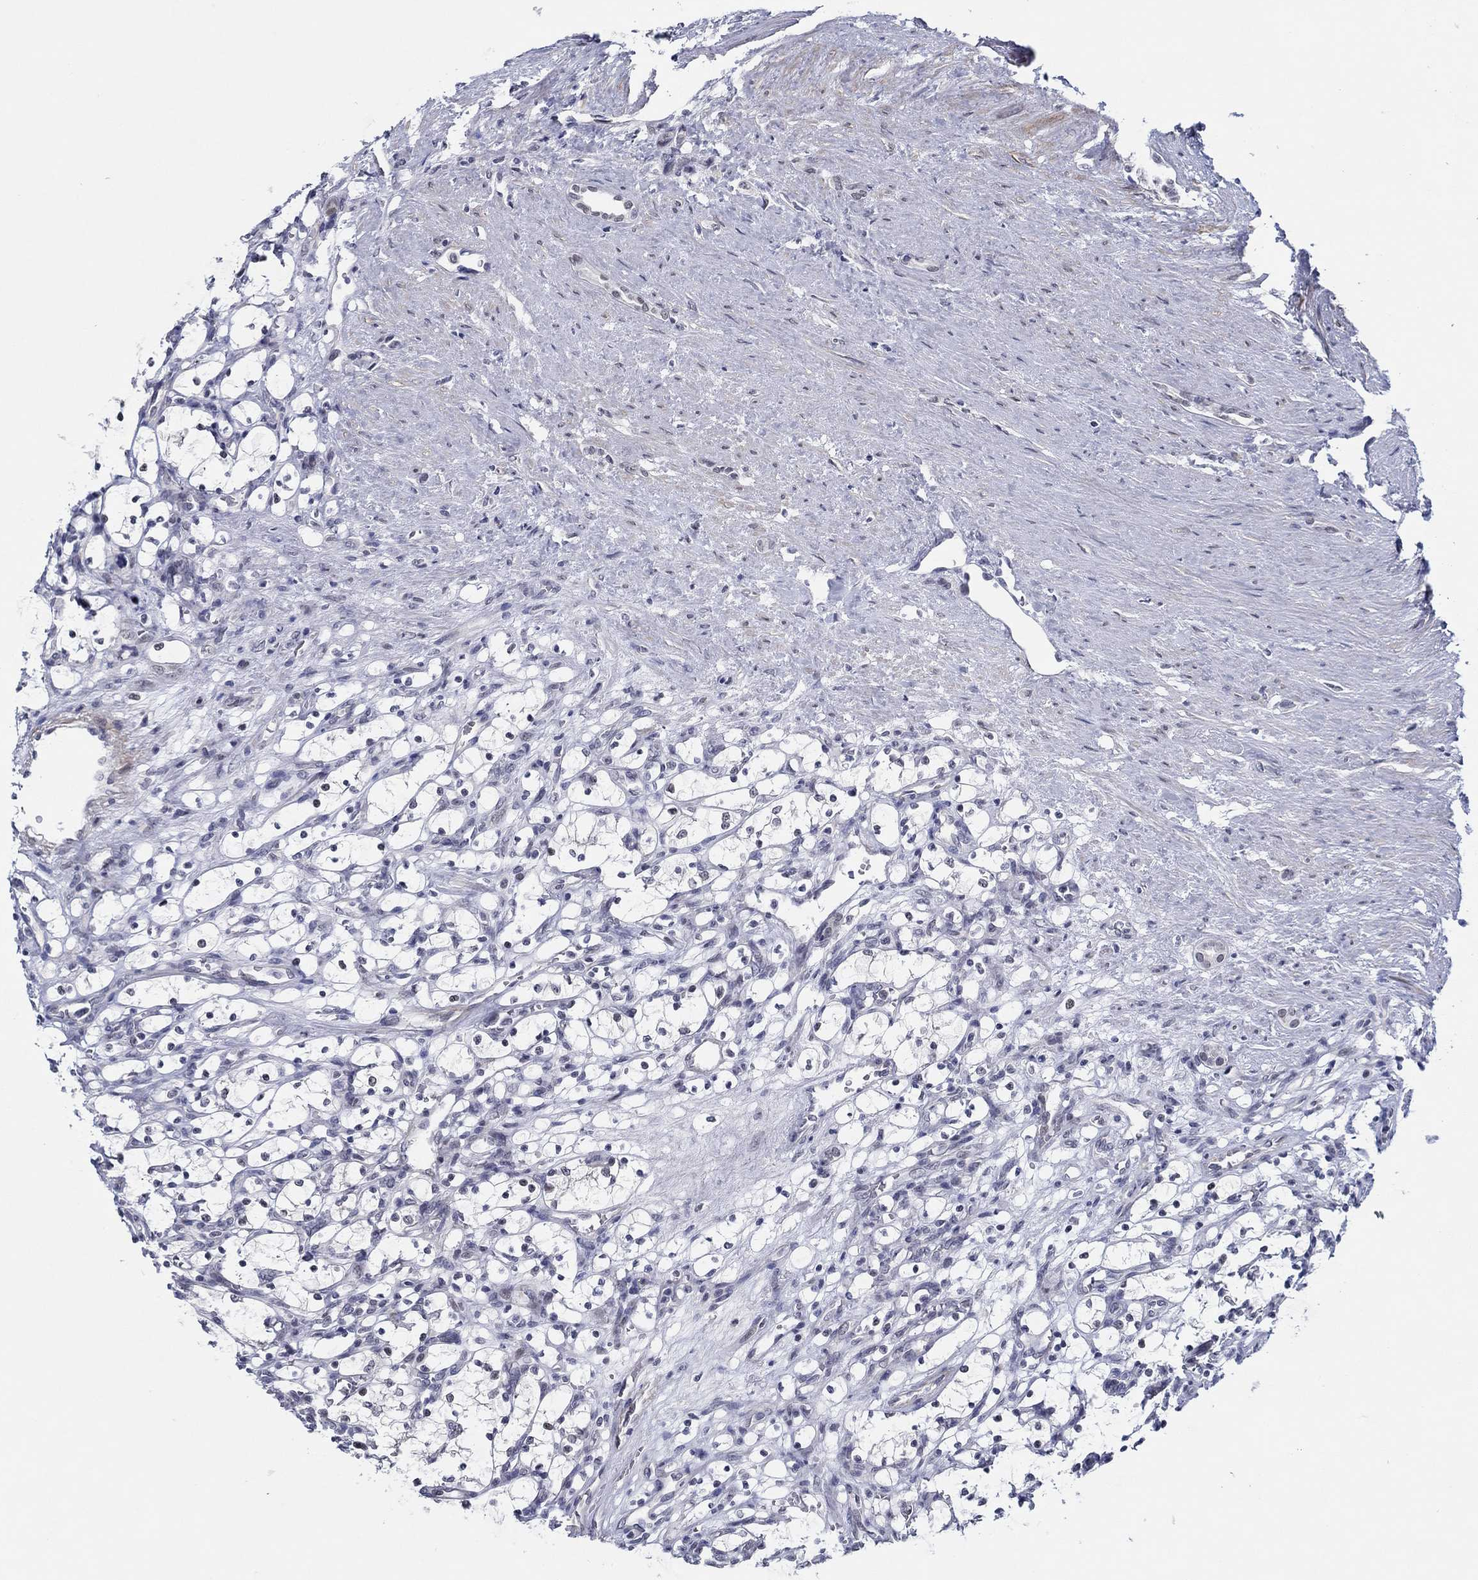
{"staining": {"intensity": "negative", "quantity": "none", "location": "none"}, "tissue": "renal cancer", "cell_type": "Tumor cells", "image_type": "cancer", "snomed": [{"axis": "morphology", "description": "Adenocarcinoma, NOS"}, {"axis": "topography", "description": "Kidney"}], "caption": "Protein analysis of renal cancer (adenocarcinoma) displays no significant positivity in tumor cells.", "gene": "SLC34A1", "patient": {"sex": "female", "age": 69}}